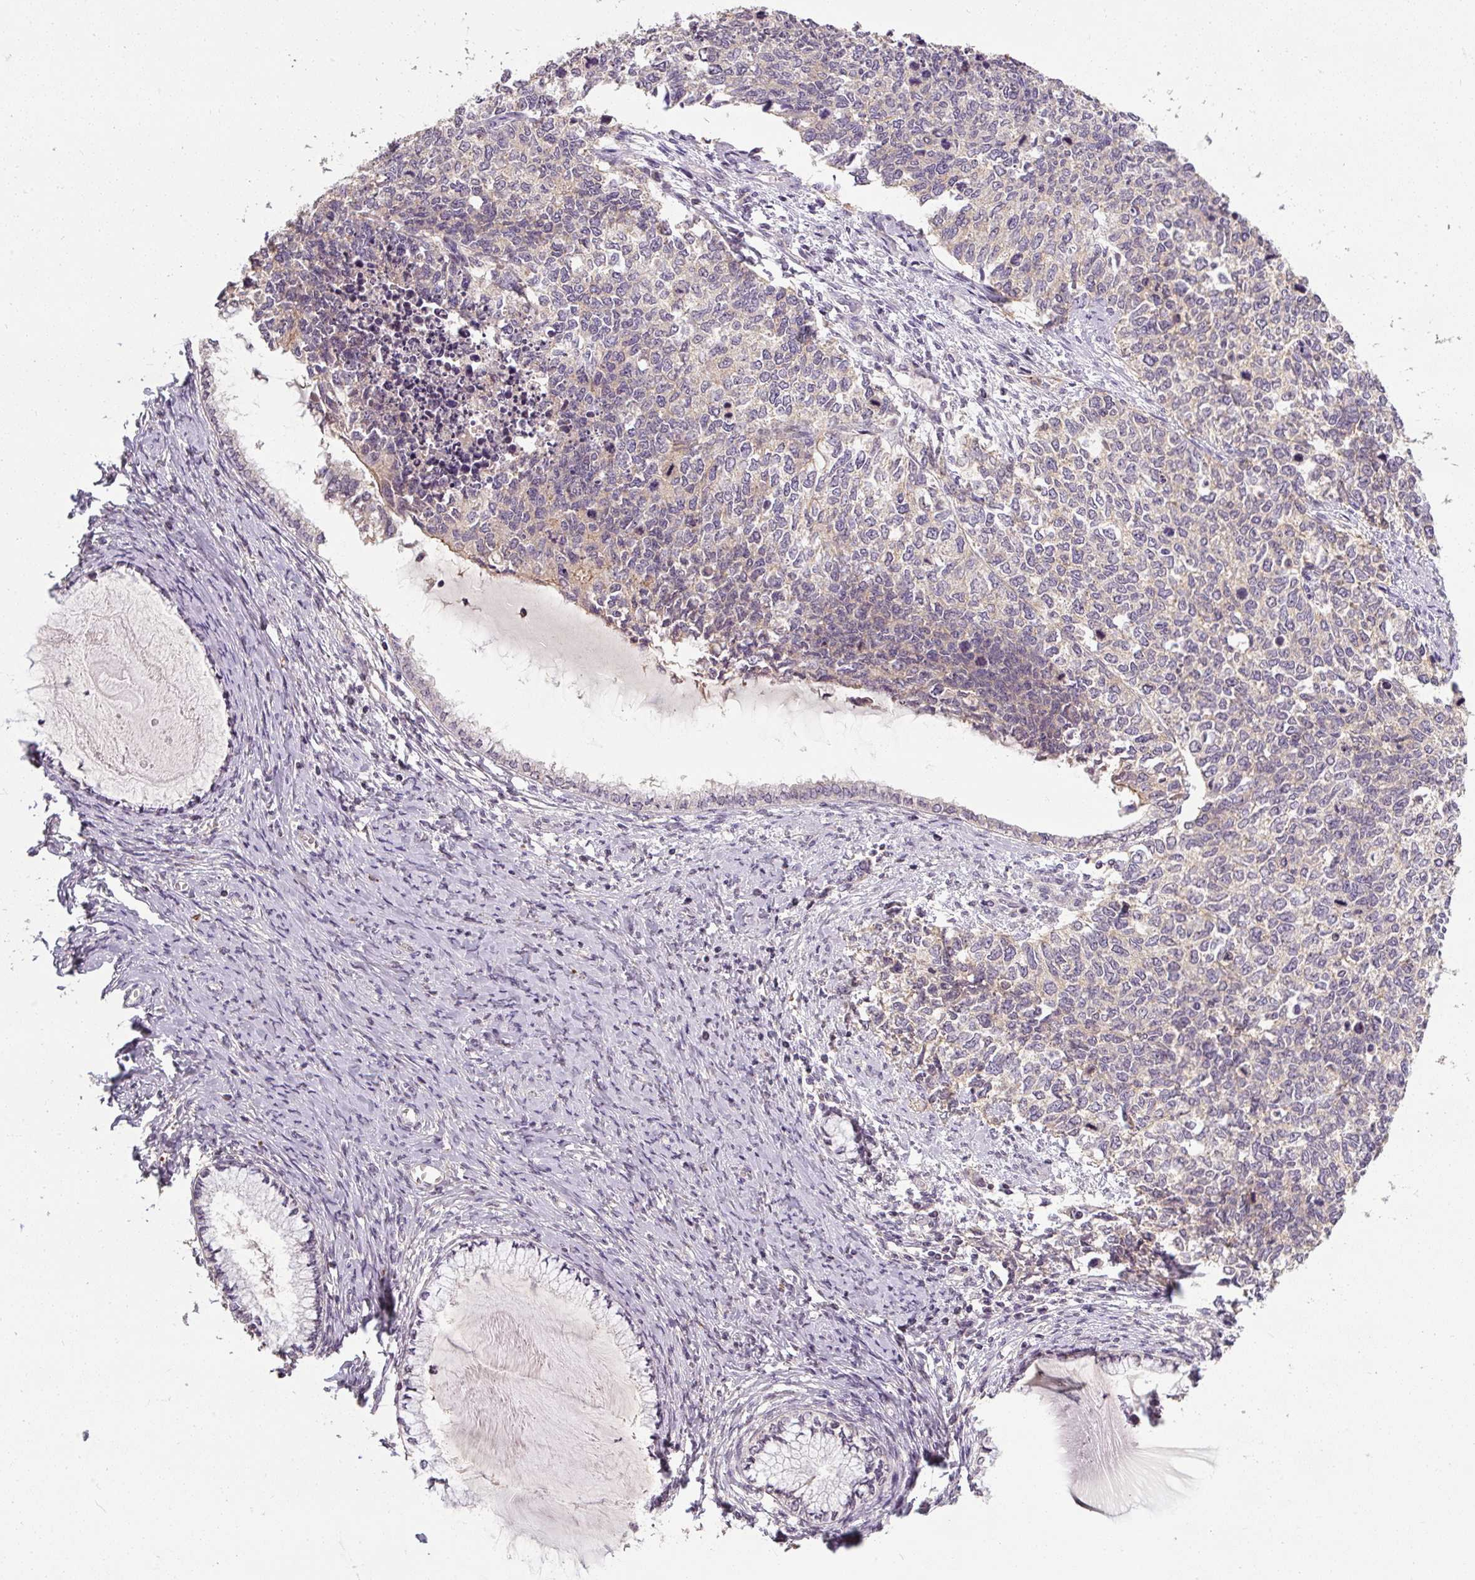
{"staining": {"intensity": "negative", "quantity": "none", "location": "none"}, "tissue": "cervical cancer", "cell_type": "Tumor cells", "image_type": "cancer", "snomed": [{"axis": "morphology", "description": "Squamous cell carcinoma, NOS"}, {"axis": "topography", "description": "Cervix"}], "caption": "This is an IHC photomicrograph of human cervical squamous cell carcinoma. There is no expression in tumor cells.", "gene": "CFAP65", "patient": {"sex": "female", "age": 63}}